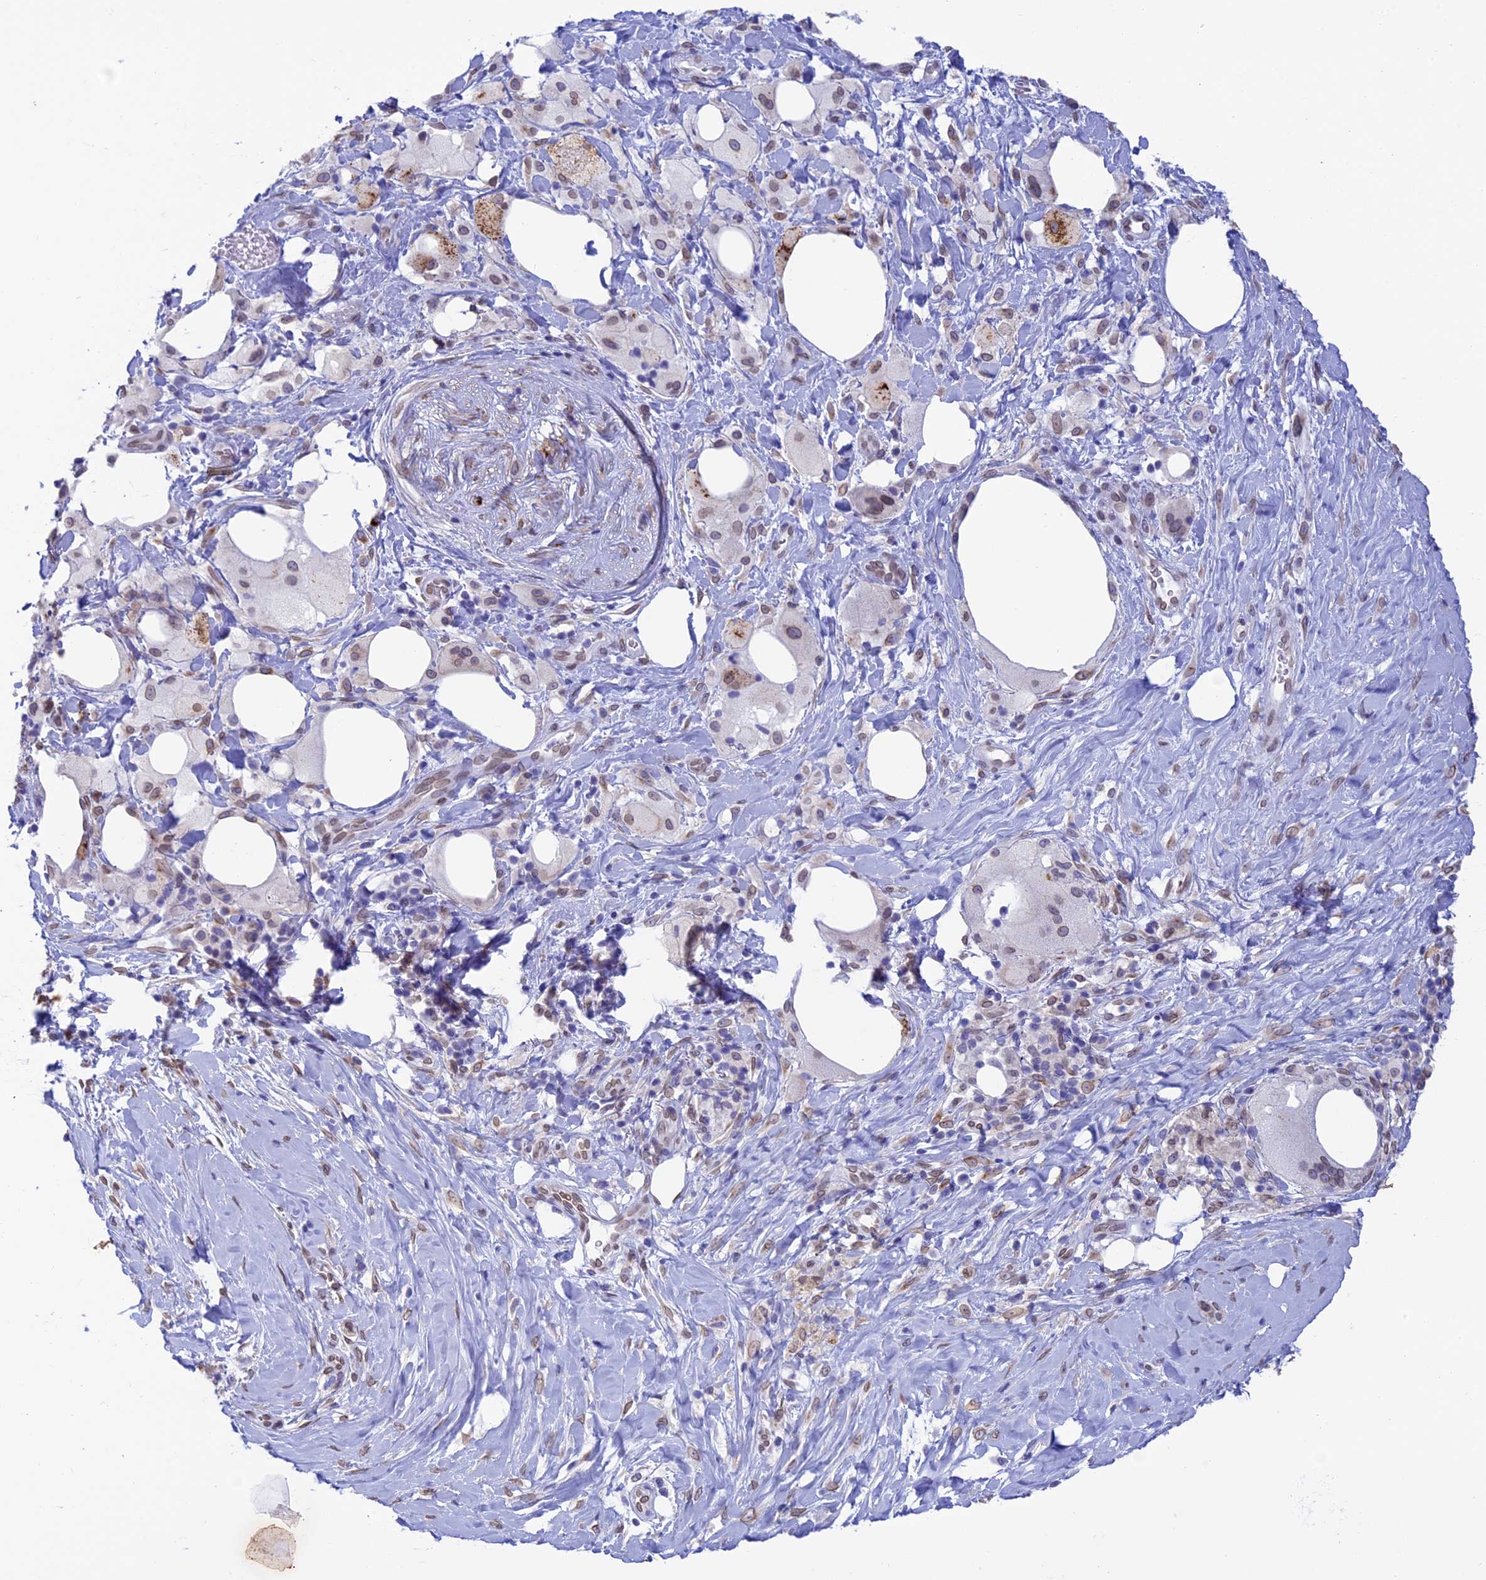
{"staining": {"intensity": "weak", "quantity": "25%-75%", "location": "cytoplasmic/membranous,nuclear"}, "tissue": "pancreatic cancer", "cell_type": "Tumor cells", "image_type": "cancer", "snomed": [{"axis": "morphology", "description": "Adenocarcinoma, NOS"}, {"axis": "topography", "description": "Pancreas"}], "caption": "Tumor cells demonstrate low levels of weak cytoplasmic/membranous and nuclear staining in approximately 25%-75% of cells in human adenocarcinoma (pancreatic).", "gene": "TMPRSS7", "patient": {"sex": "male", "age": 58}}